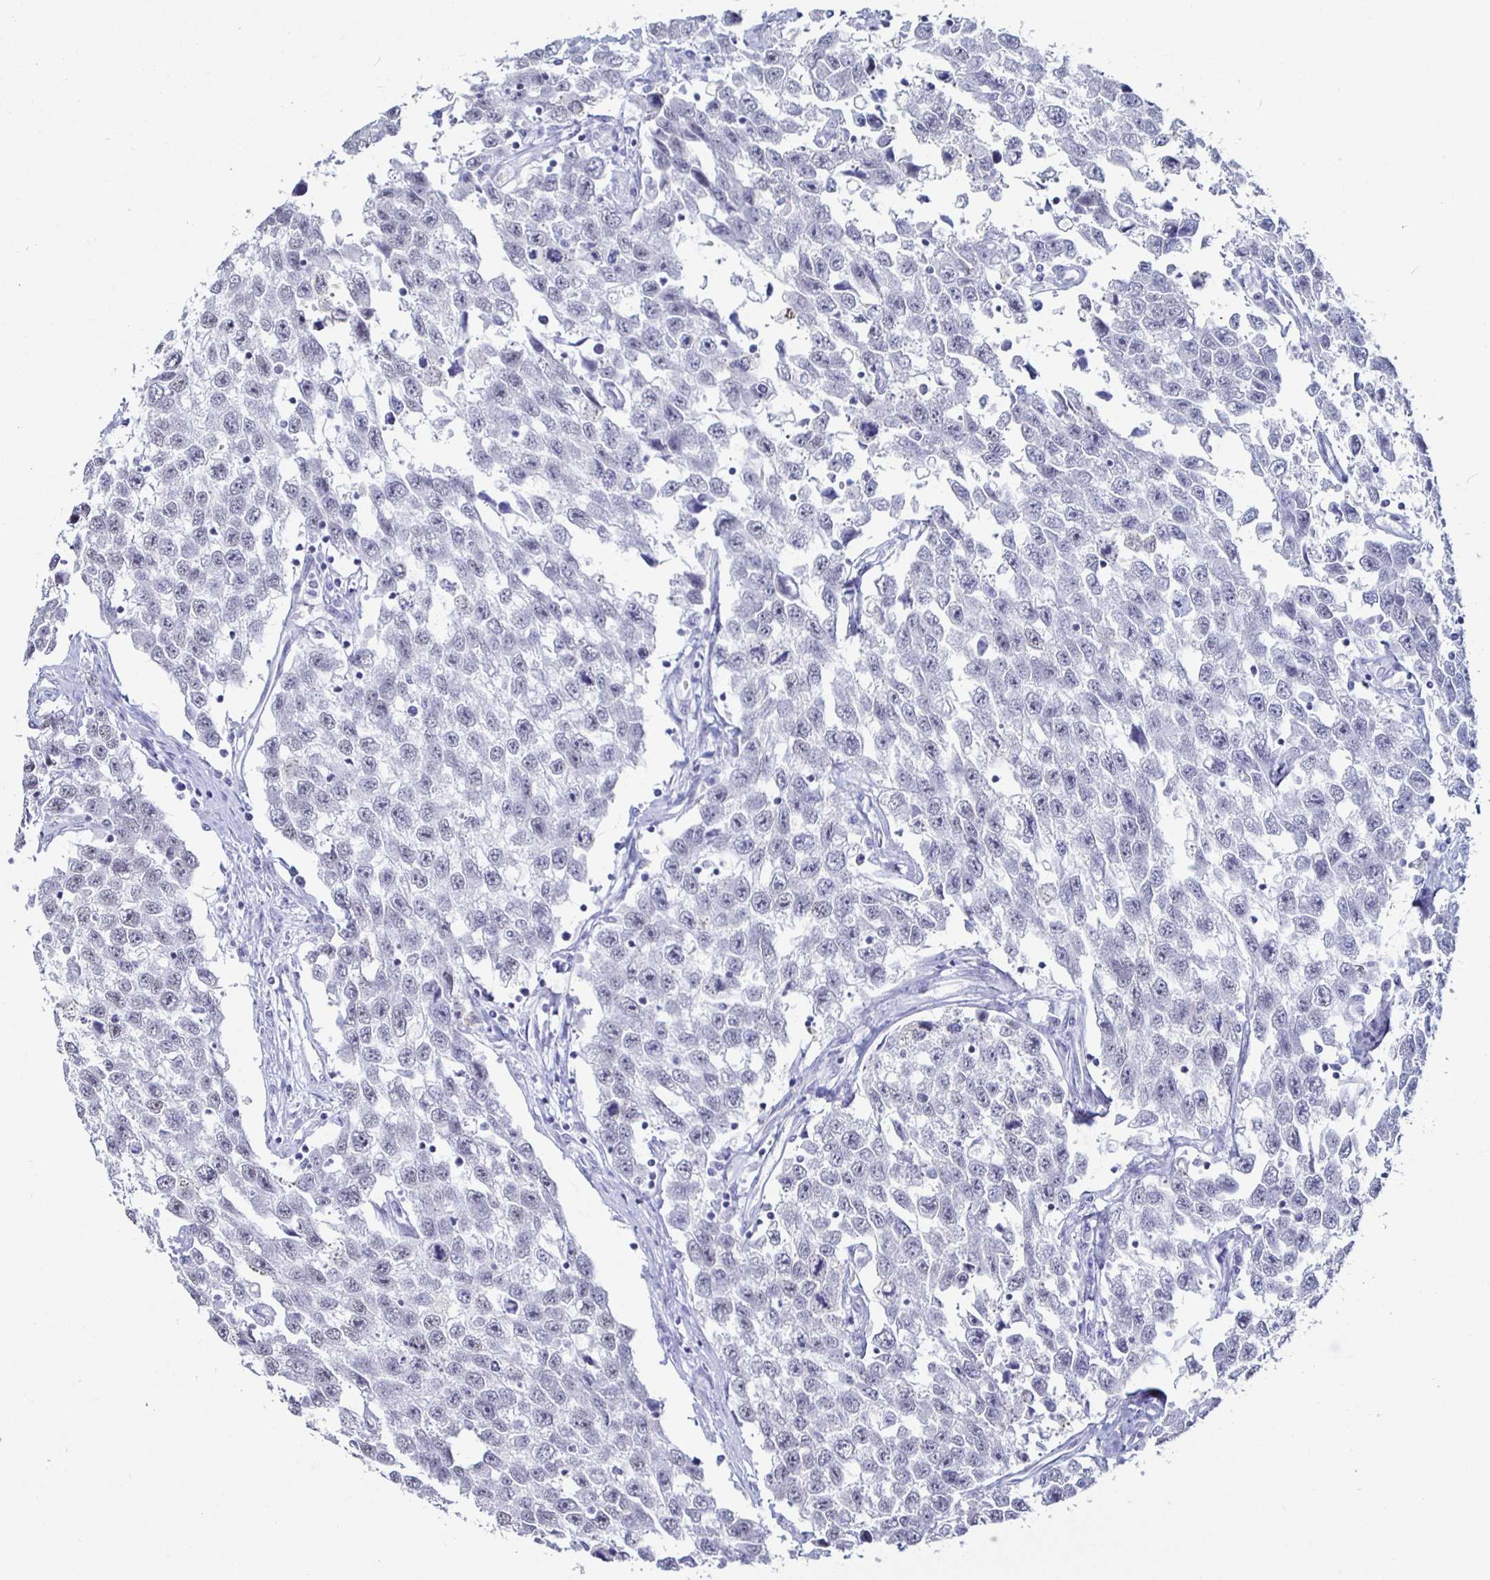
{"staining": {"intensity": "weak", "quantity": "25%-75%", "location": "nuclear"}, "tissue": "testis cancer", "cell_type": "Tumor cells", "image_type": "cancer", "snomed": [{"axis": "morphology", "description": "Seminoma, NOS"}, {"axis": "topography", "description": "Testis"}], "caption": "Immunohistochemical staining of human testis cancer (seminoma) exhibits low levels of weak nuclear protein staining in approximately 25%-75% of tumor cells. The staining was performed using DAB to visualize the protein expression in brown, while the nuclei were stained in blue with hematoxylin (Magnification: 20x).", "gene": "DDX39B", "patient": {"sex": "male", "age": 33}}